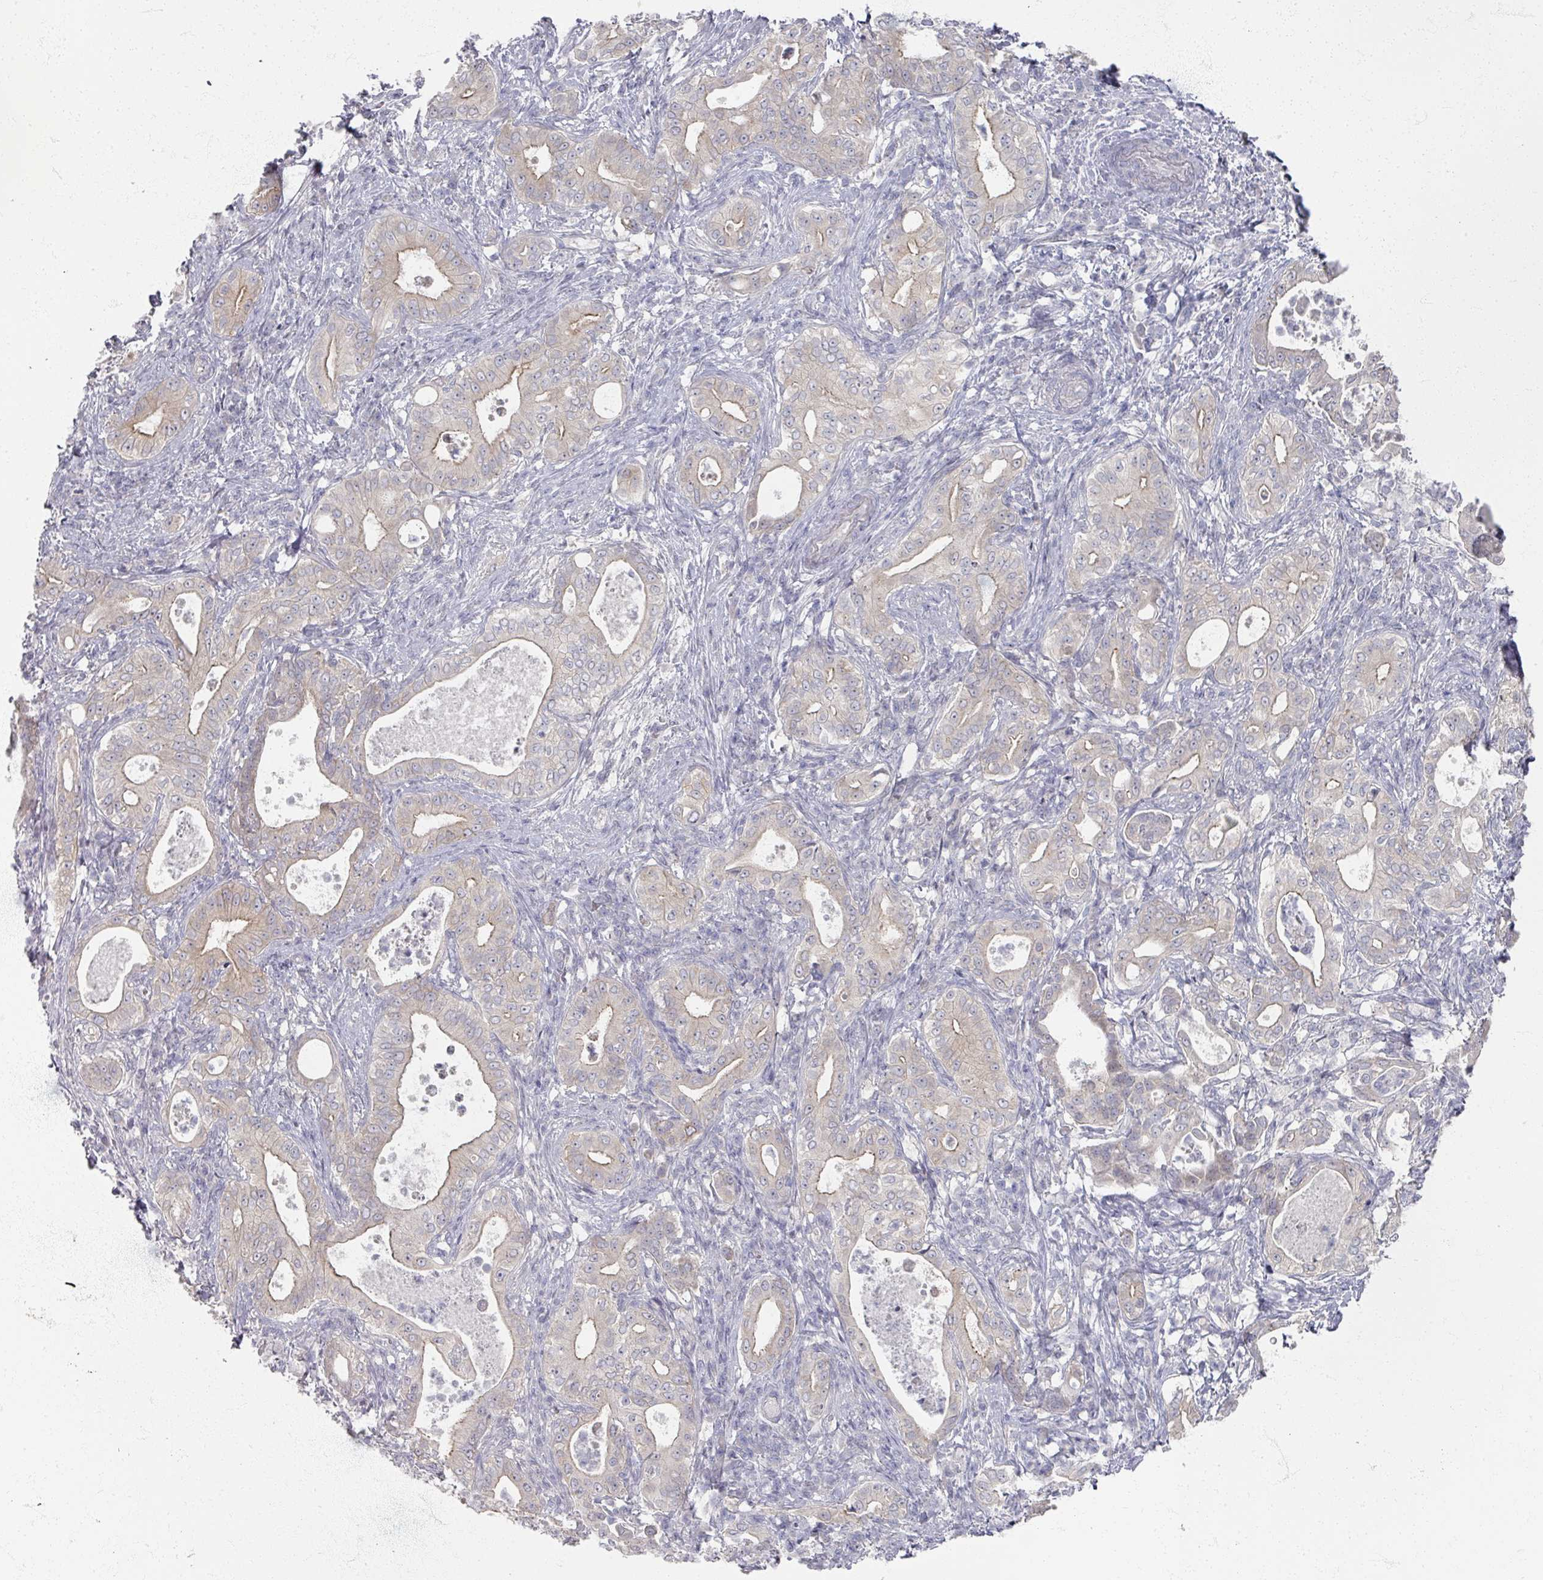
{"staining": {"intensity": "weak", "quantity": "<25%", "location": "cytoplasmic/membranous"}, "tissue": "pancreatic cancer", "cell_type": "Tumor cells", "image_type": "cancer", "snomed": [{"axis": "morphology", "description": "Adenocarcinoma, NOS"}, {"axis": "topography", "description": "Pancreas"}], "caption": "A histopathology image of pancreatic cancer (adenocarcinoma) stained for a protein demonstrates no brown staining in tumor cells.", "gene": "TTYH3", "patient": {"sex": "male", "age": 71}}